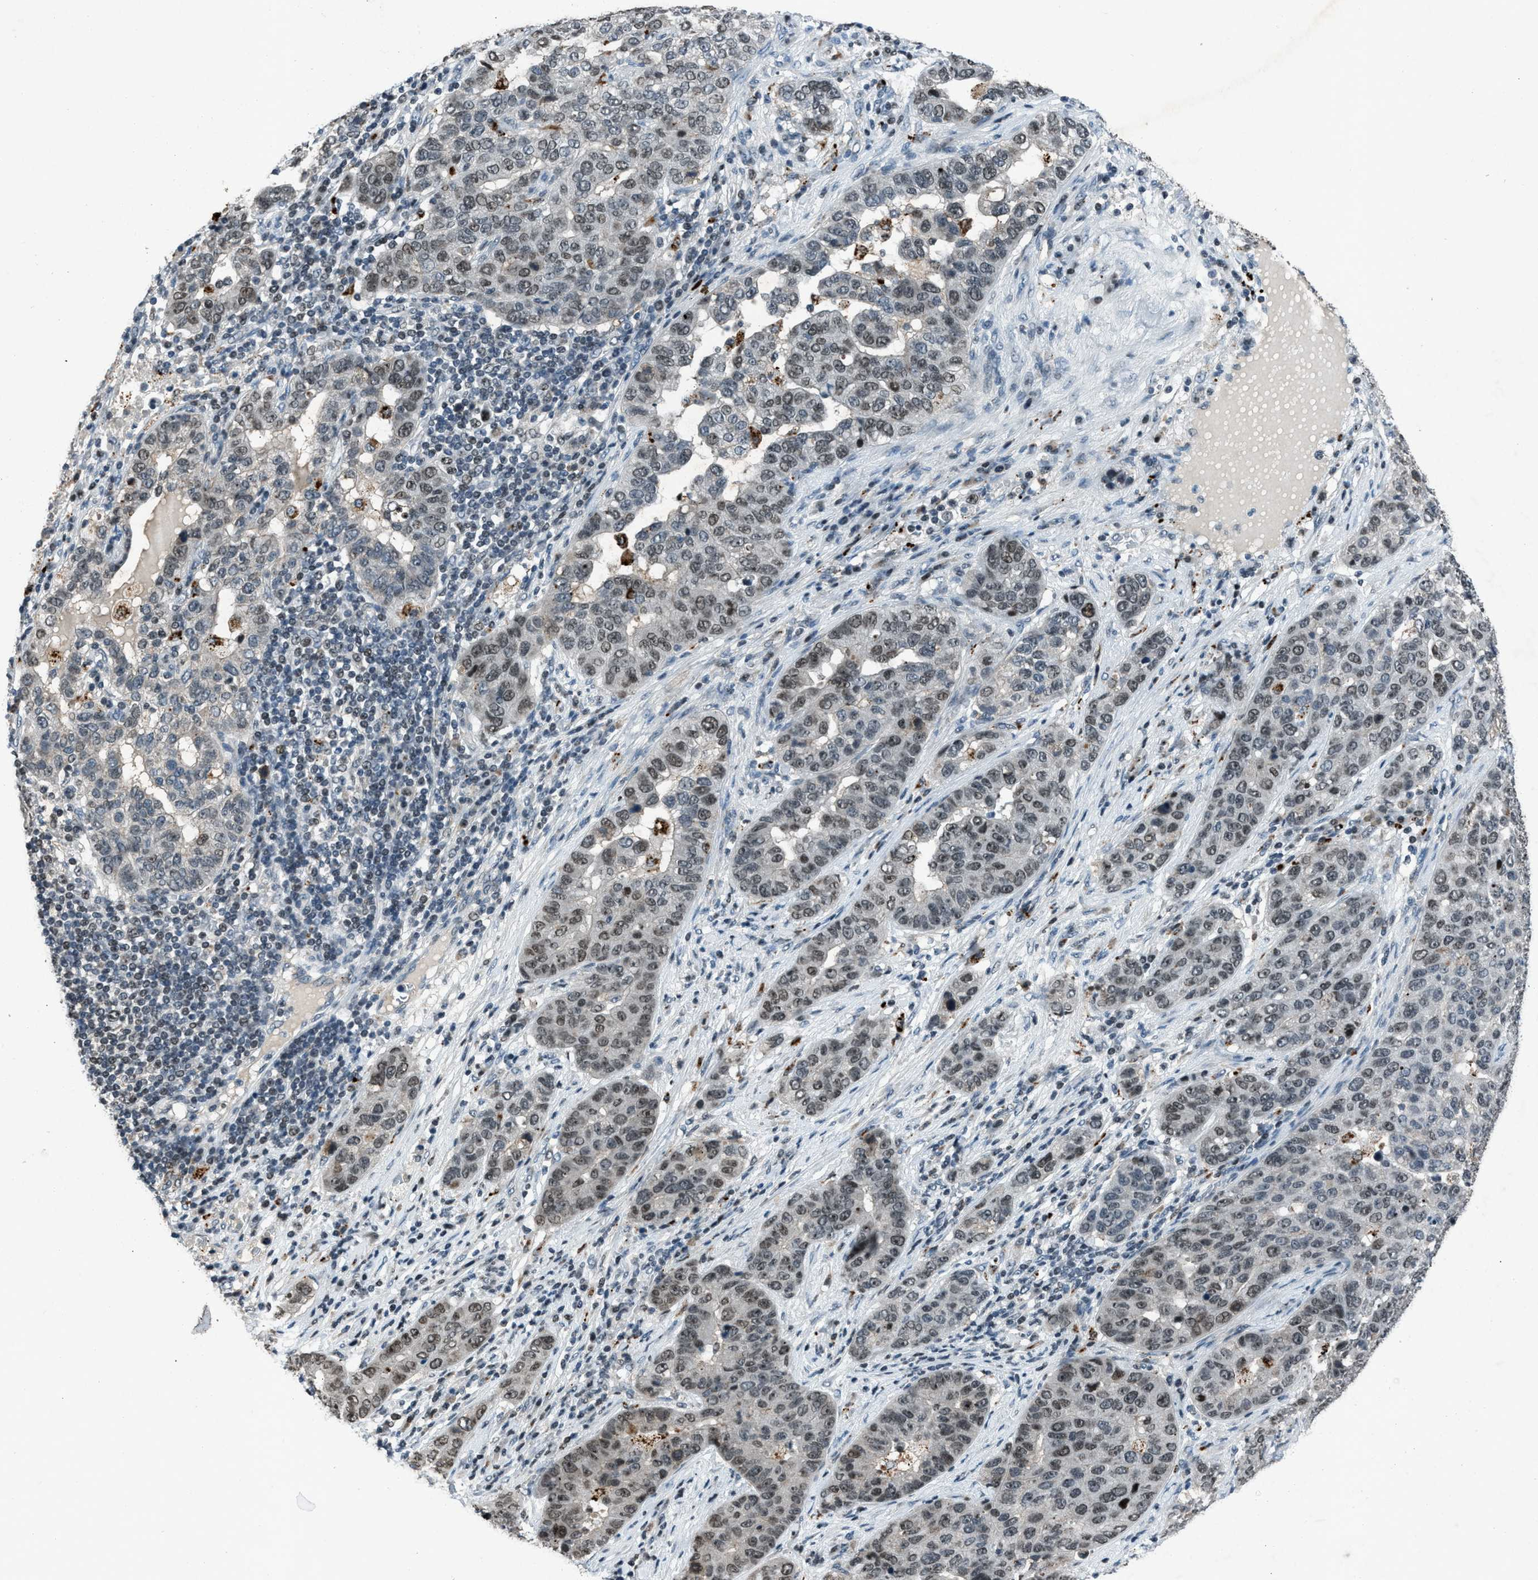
{"staining": {"intensity": "weak", "quantity": ">75%", "location": "nuclear"}, "tissue": "pancreatic cancer", "cell_type": "Tumor cells", "image_type": "cancer", "snomed": [{"axis": "morphology", "description": "Adenocarcinoma, NOS"}, {"axis": "topography", "description": "Pancreas"}], "caption": "Human adenocarcinoma (pancreatic) stained with a protein marker demonstrates weak staining in tumor cells.", "gene": "ADCY1", "patient": {"sex": "female", "age": 61}}